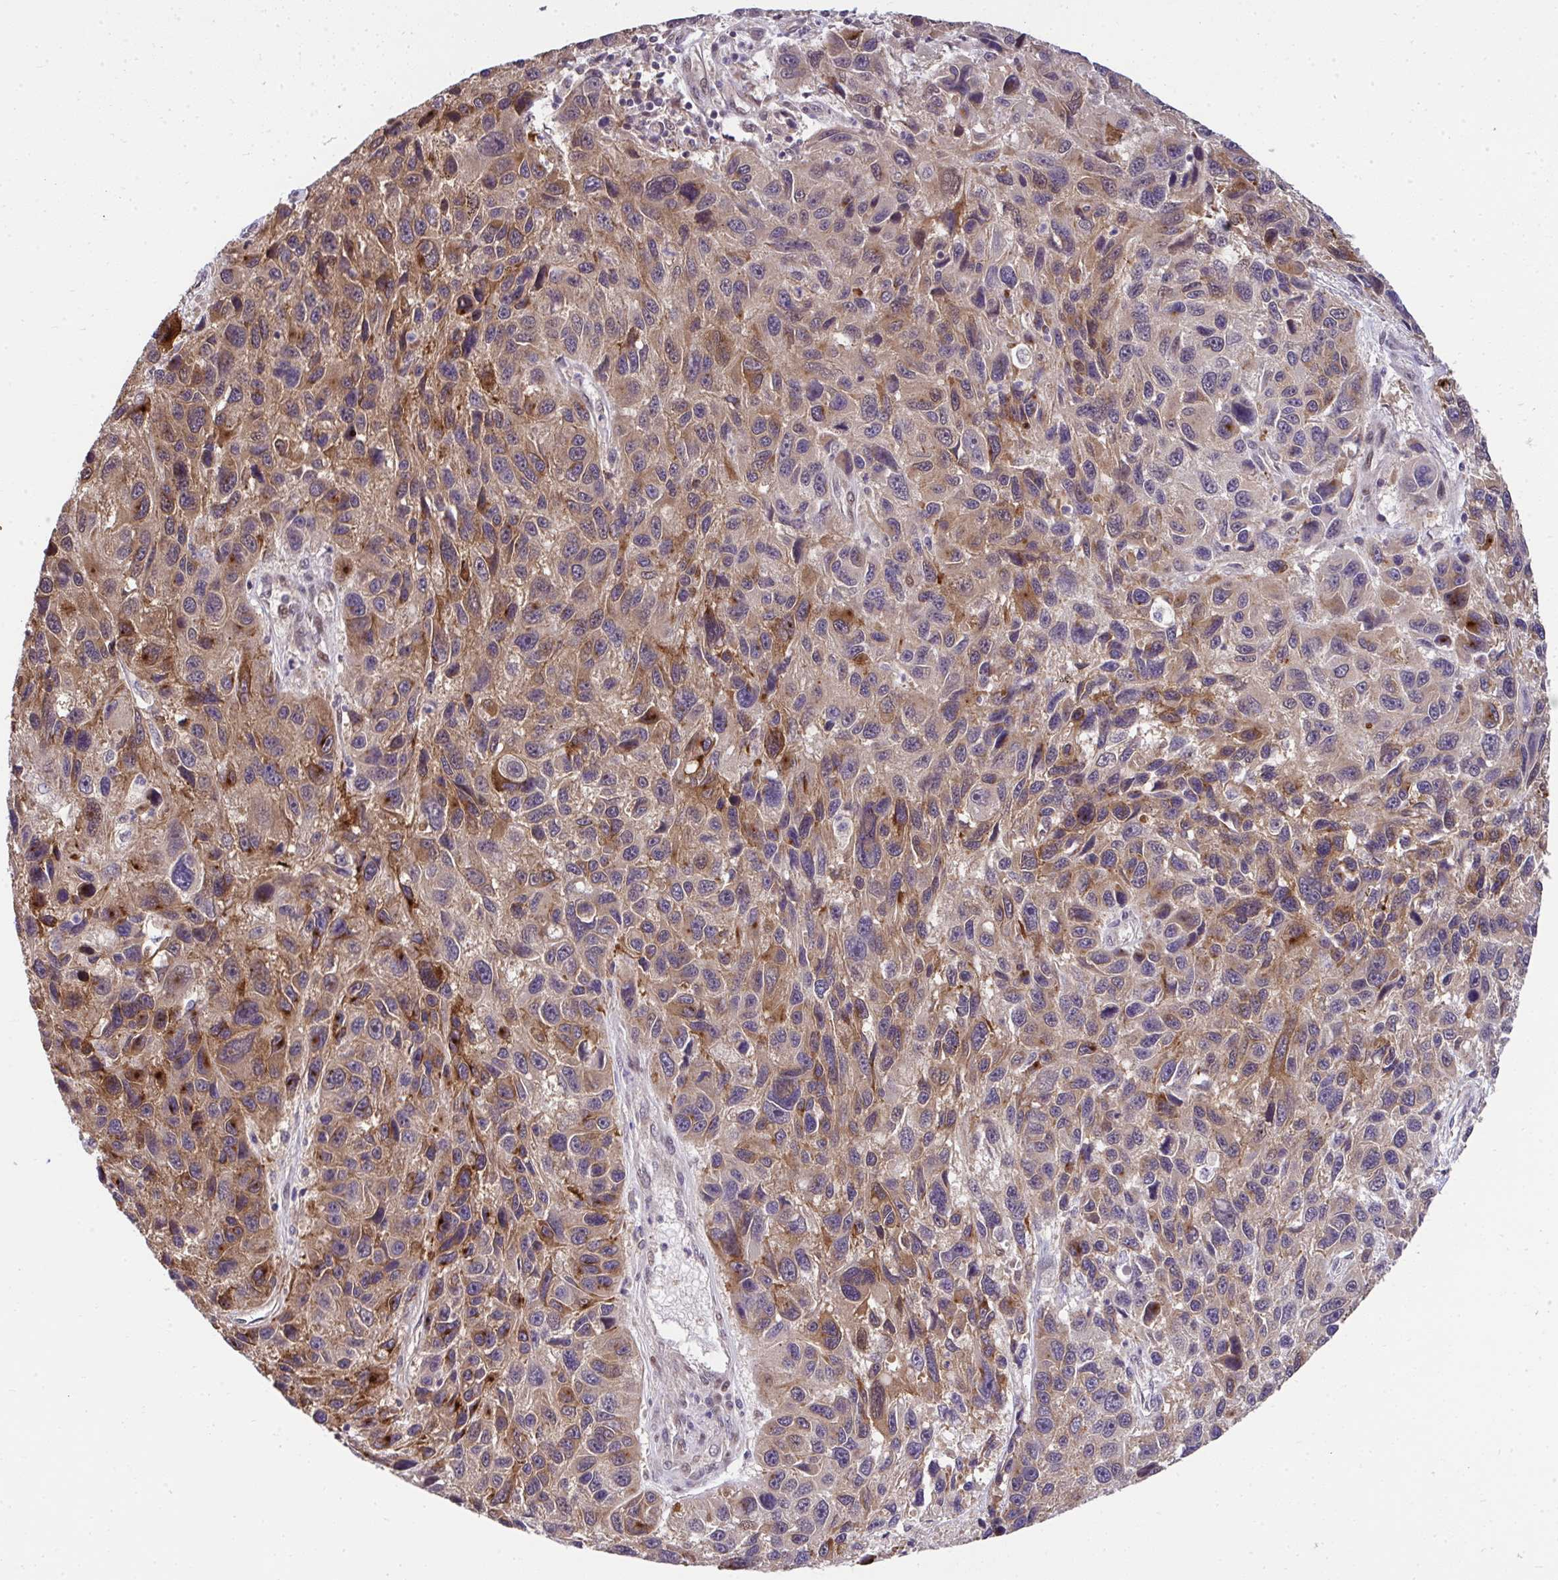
{"staining": {"intensity": "moderate", "quantity": "25%-75%", "location": "cytoplasmic/membranous"}, "tissue": "melanoma", "cell_type": "Tumor cells", "image_type": "cancer", "snomed": [{"axis": "morphology", "description": "Malignant melanoma, NOS"}, {"axis": "topography", "description": "Skin"}], "caption": "A brown stain highlights moderate cytoplasmic/membranous expression of a protein in malignant melanoma tumor cells.", "gene": "RDH14", "patient": {"sex": "male", "age": 53}}